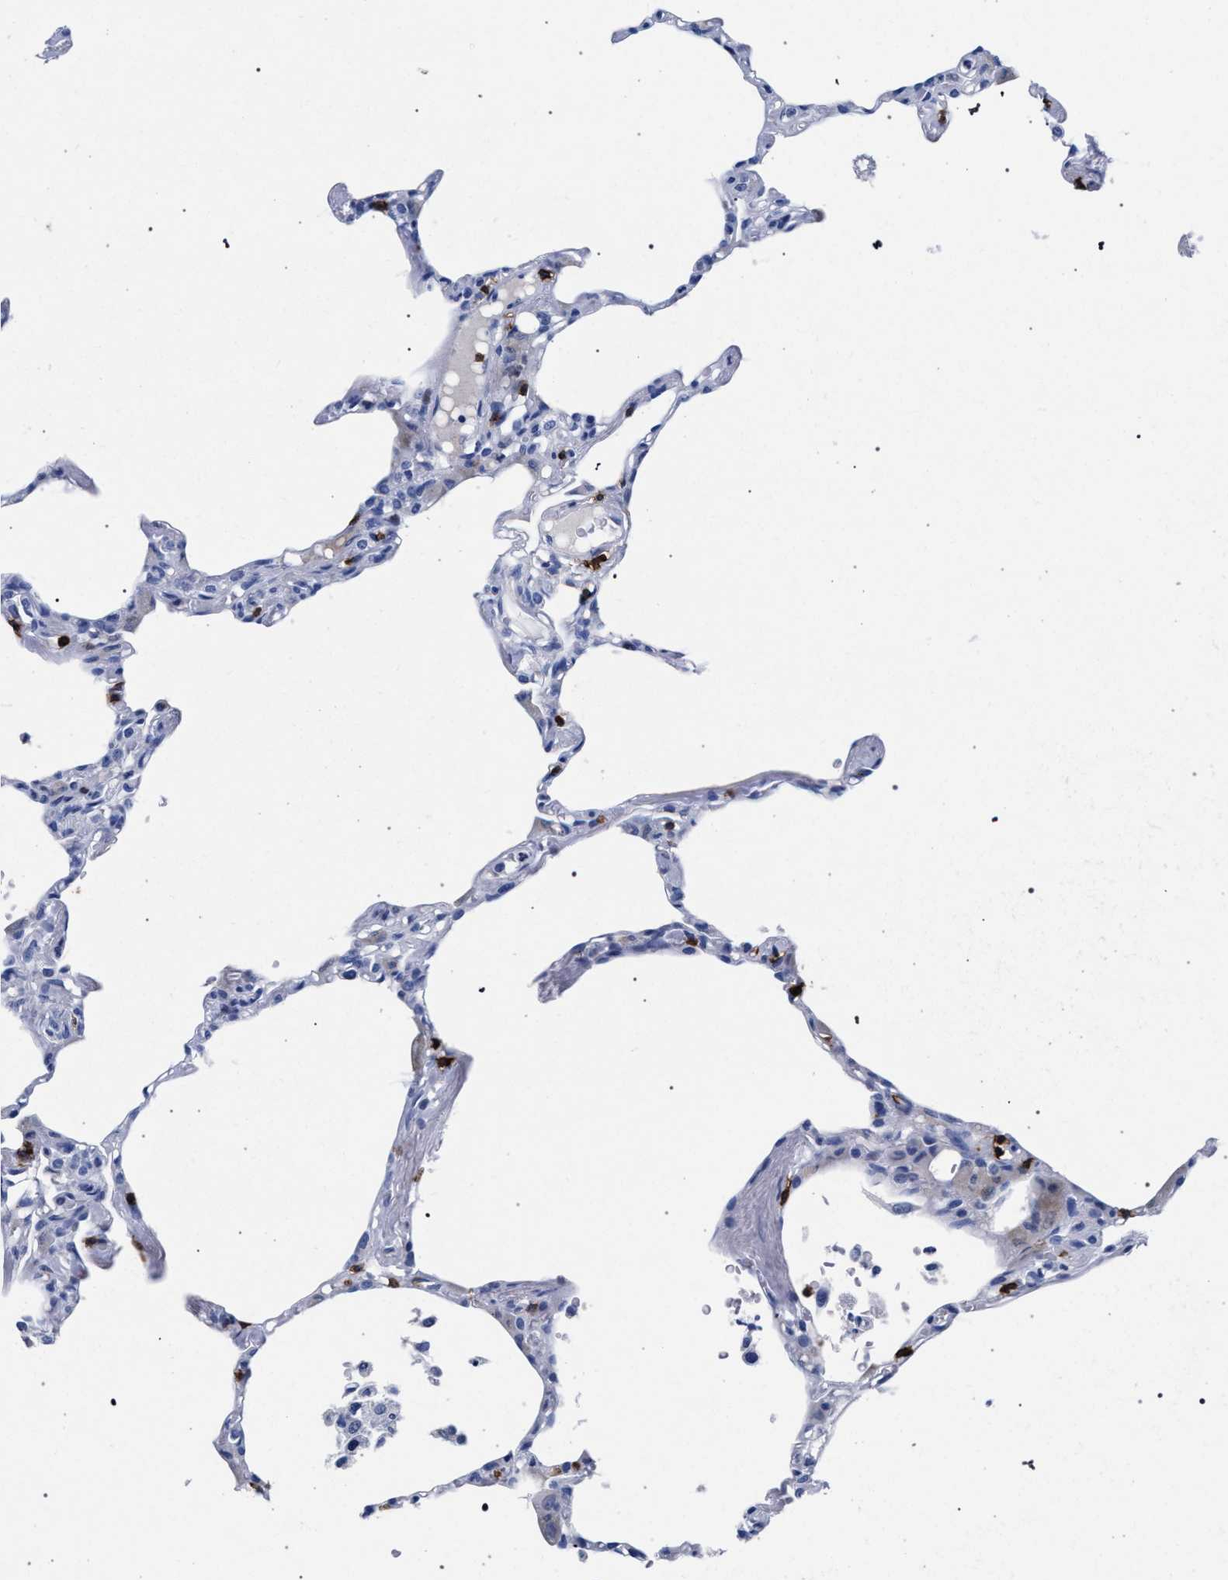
{"staining": {"intensity": "negative", "quantity": "none", "location": "none"}, "tissue": "lung", "cell_type": "Alveolar cells", "image_type": "normal", "snomed": [{"axis": "morphology", "description": "Normal tissue, NOS"}, {"axis": "topography", "description": "Lung"}], "caption": "An IHC histopathology image of benign lung is shown. There is no staining in alveolar cells of lung. (Brightfield microscopy of DAB immunohistochemistry at high magnification).", "gene": "KLRK1", "patient": {"sex": "female", "age": 49}}